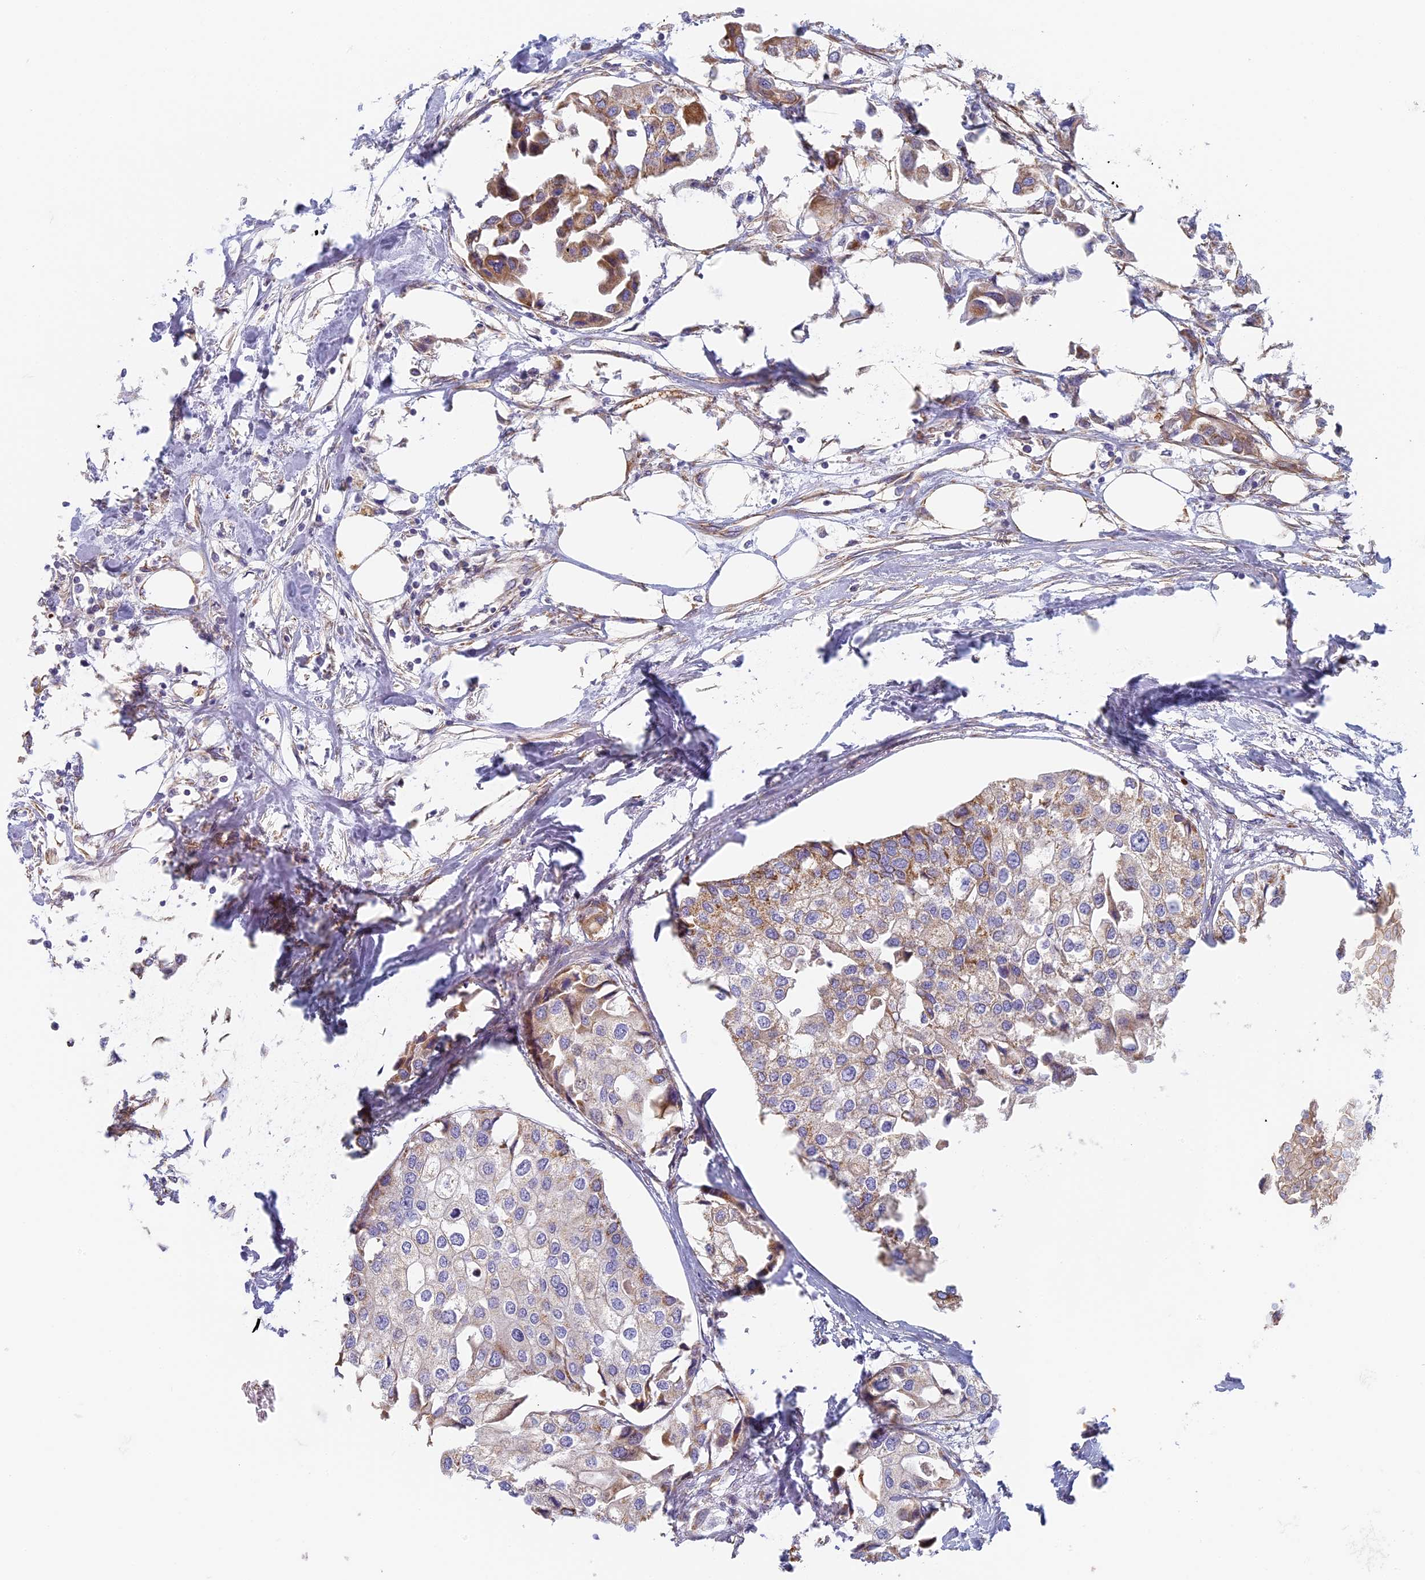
{"staining": {"intensity": "moderate", "quantity": "<25%", "location": "cytoplasmic/membranous"}, "tissue": "urothelial cancer", "cell_type": "Tumor cells", "image_type": "cancer", "snomed": [{"axis": "morphology", "description": "Urothelial carcinoma, High grade"}, {"axis": "topography", "description": "Urinary bladder"}], "caption": "About <25% of tumor cells in urothelial cancer demonstrate moderate cytoplasmic/membranous protein expression as visualized by brown immunohistochemical staining.", "gene": "DDA1", "patient": {"sex": "male", "age": 64}}